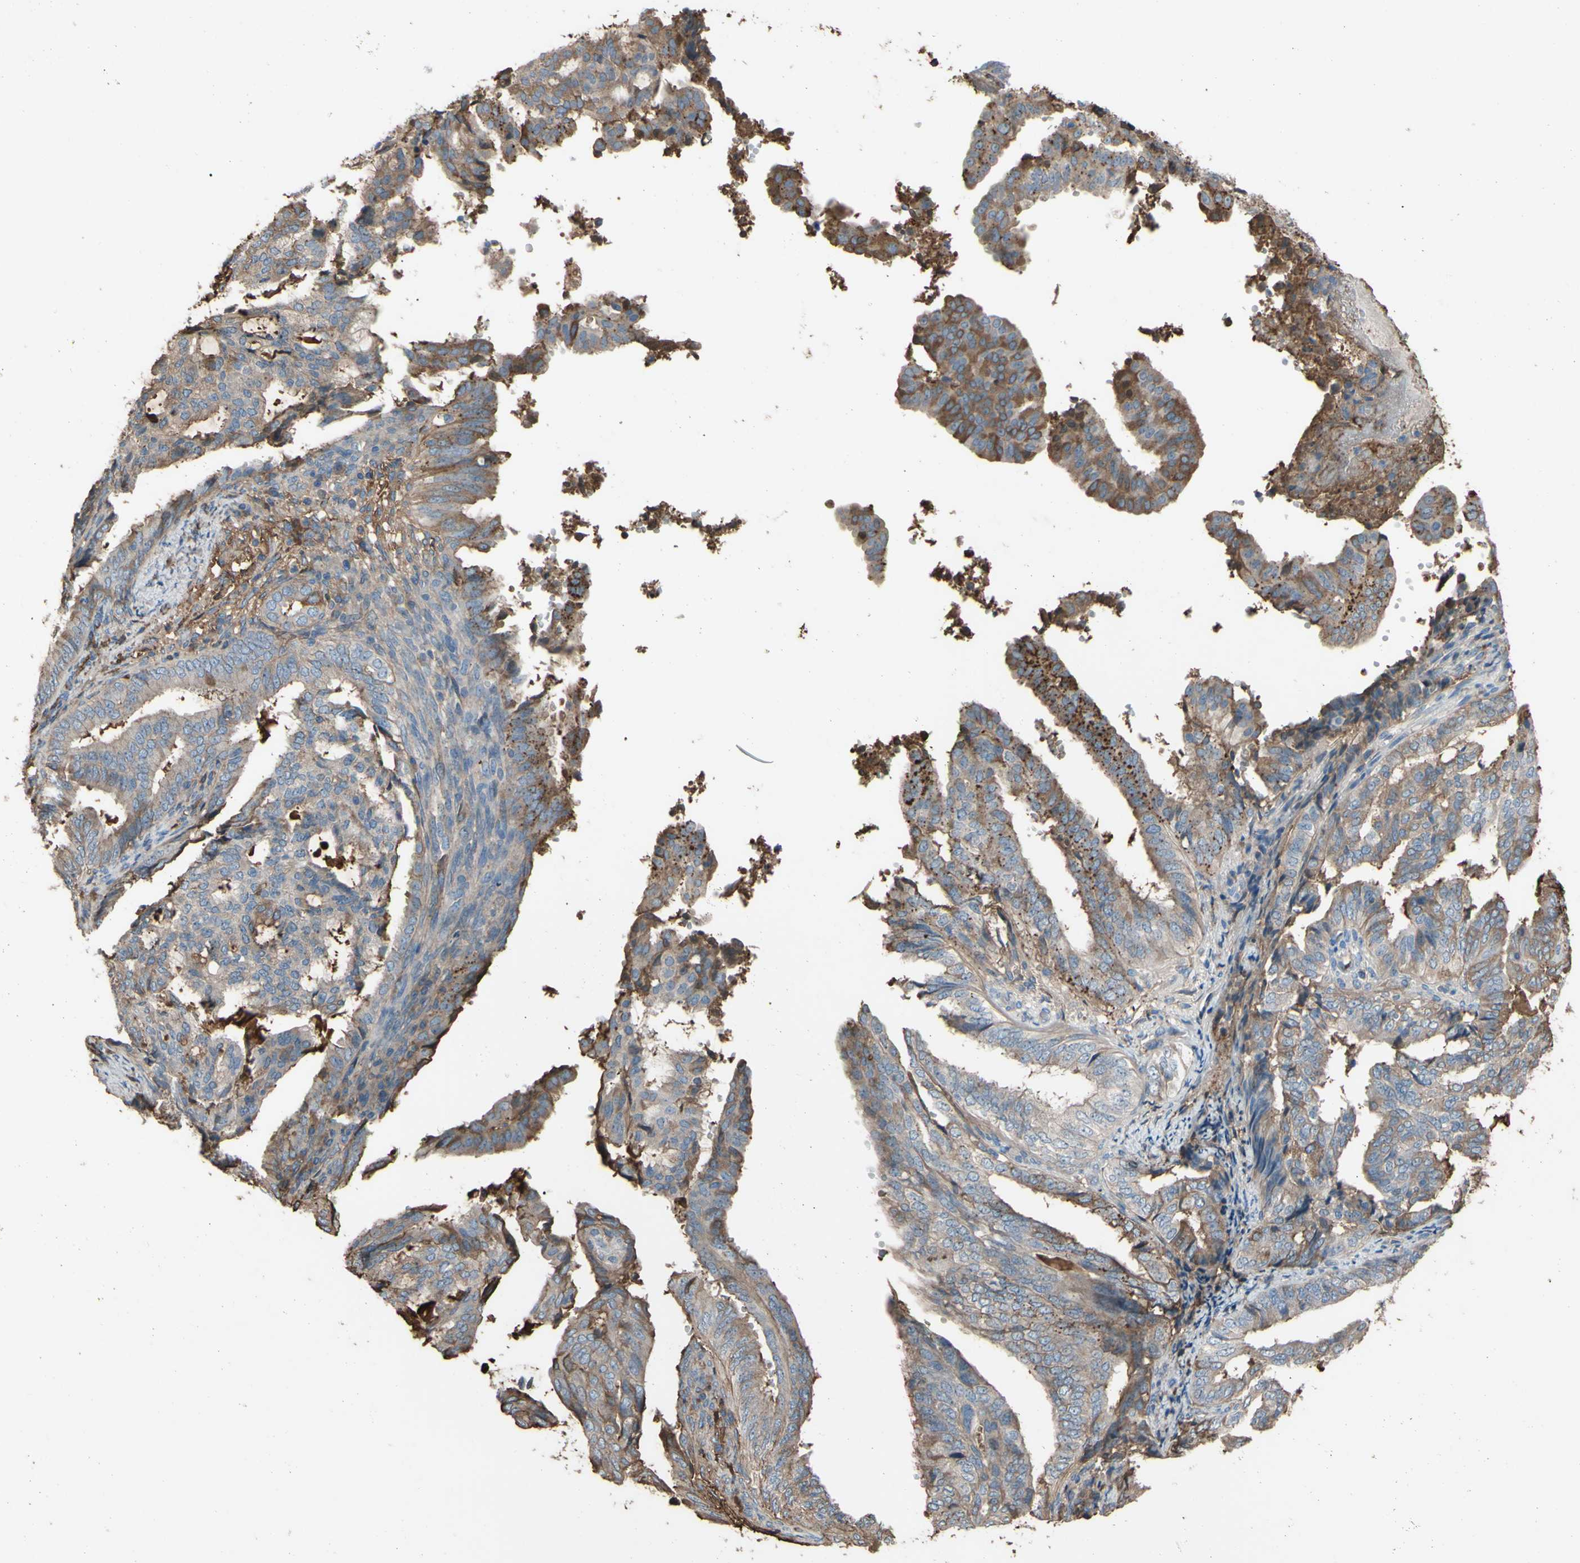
{"staining": {"intensity": "moderate", "quantity": "25%-75%", "location": "cytoplasmic/membranous"}, "tissue": "endometrial cancer", "cell_type": "Tumor cells", "image_type": "cancer", "snomed": [{"axis": "morphology", "description": "Adenocarcinoma, NOS"}, {"axis": "topography", "description": "Endometrium"}], "caption": "Moderate cytoplasmic/membranous positivity is identified in about 25%-75% of tumor cells in adenocarcinoma (endometrial). (brown staining indicates protein expression, while blue staining denotes nuclei).", "gene": "PTGDS", "patient": {"sex": "female", "age": 58}}